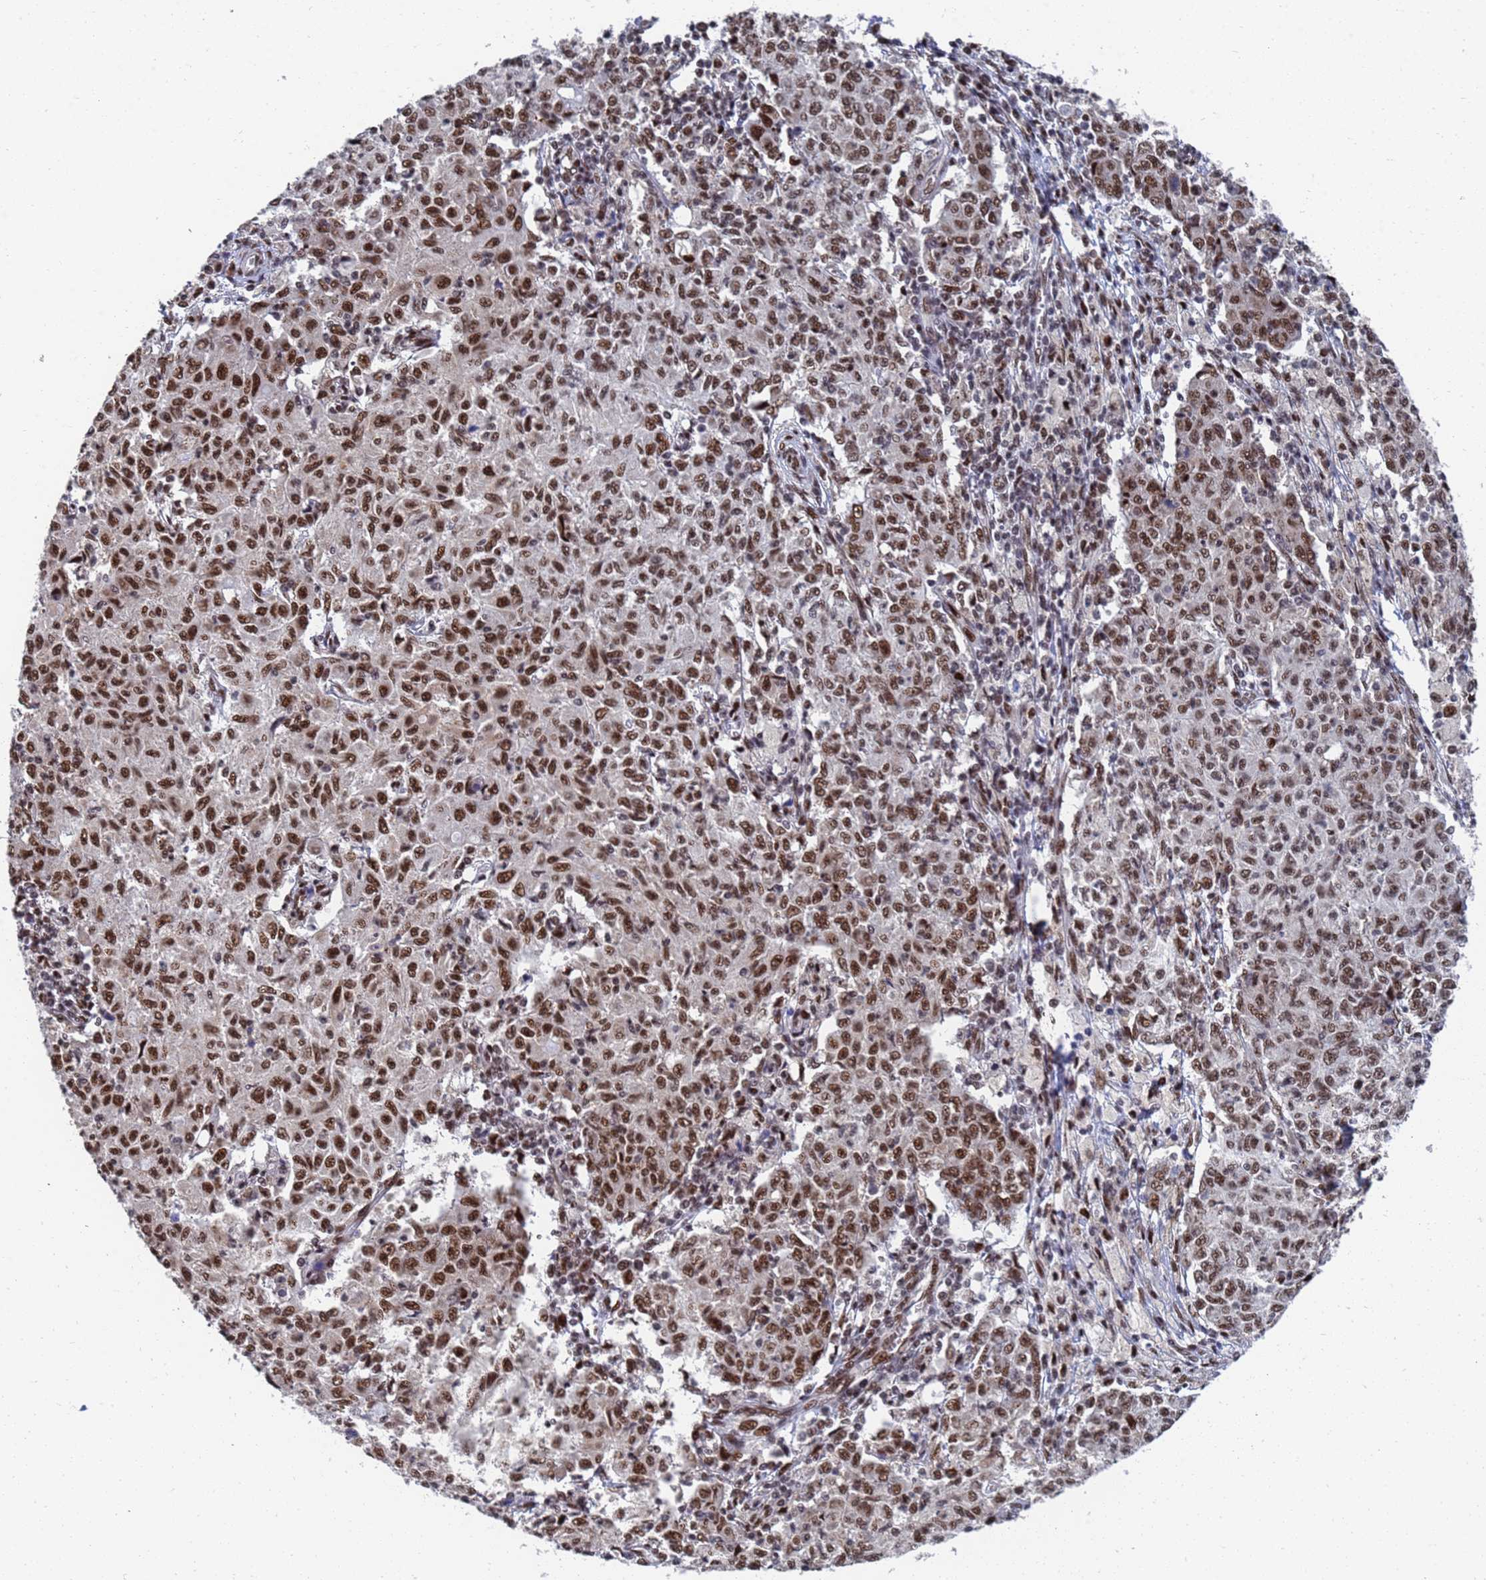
{"staining": {"intensity": "moderate", "quantity": ">75%", "location": "nuclear"}, "tissue": "ovarian cancer", "cell_type": "Tumor cells", "image_type": "cancer", "snomed": [{"axis": "morphology", "description": "Carcinoma, endometroid"}, {"axis": "topography", "description": "Ovary"}], "caption": "Ovarian cancer stained for a protein (brown) shows moderate nuclear positive expression in about >75% of tumor cells.", "gene": "AP5Z1", "patient": {"sex": "female", "age": 42}}